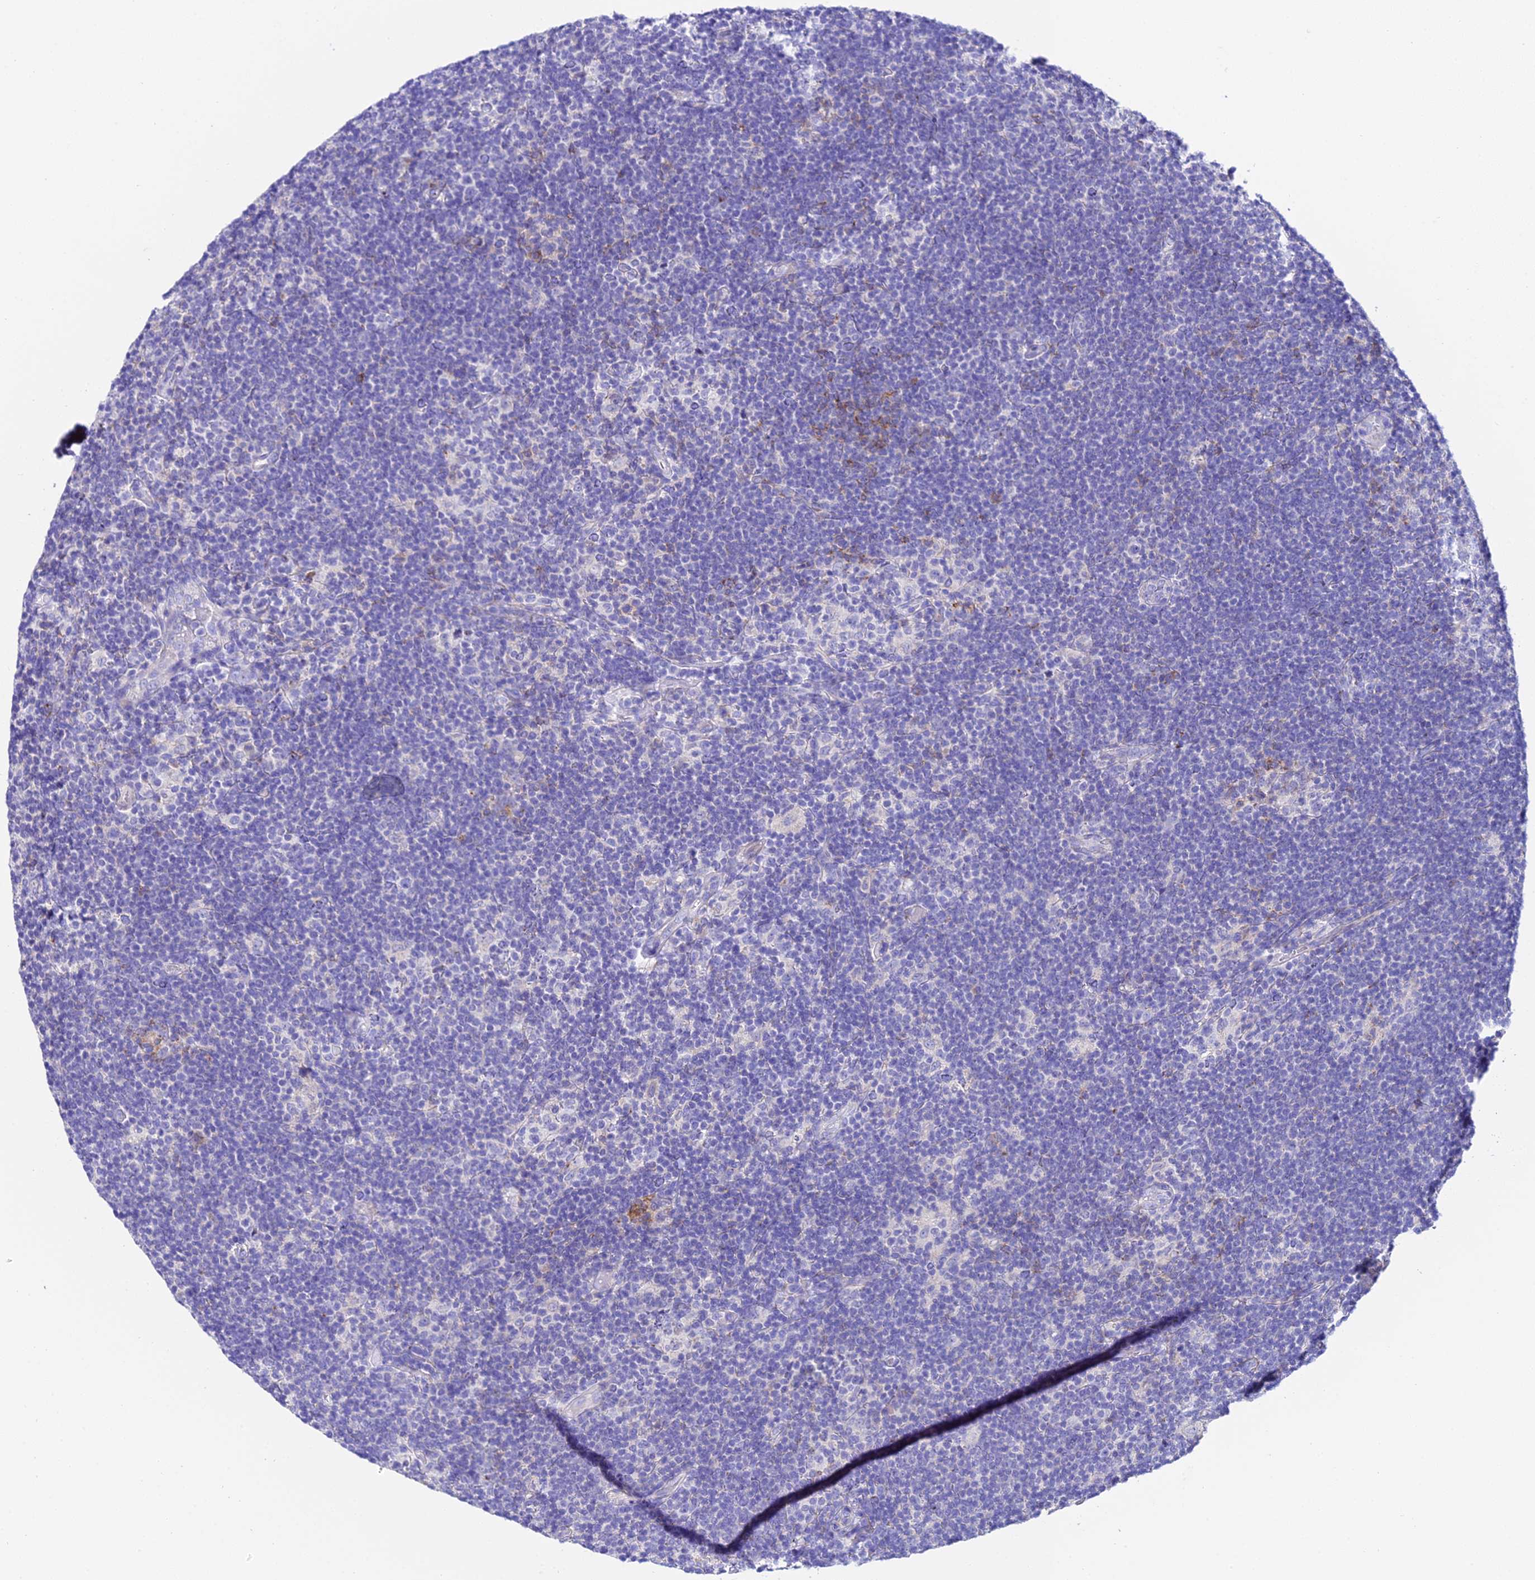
{"staining": {"intensity": "negative", "quantity": "none", "location": "none"}, "tissue": "lymphoma", "cell_type": "Tumor cells", "image_type": "cancer", "snomed": [{"axis": "morphology", "description": "Hodgkin's disease, NOS"}, {"axis": "topography", "description": "Lymph node"}], "caption": "This is an immunohistochemistry image of Hodgkin's disease. There is no staining in tumor cells.", "gene": "TMEM117", "patient": {"sex": "female", "age": 57}}